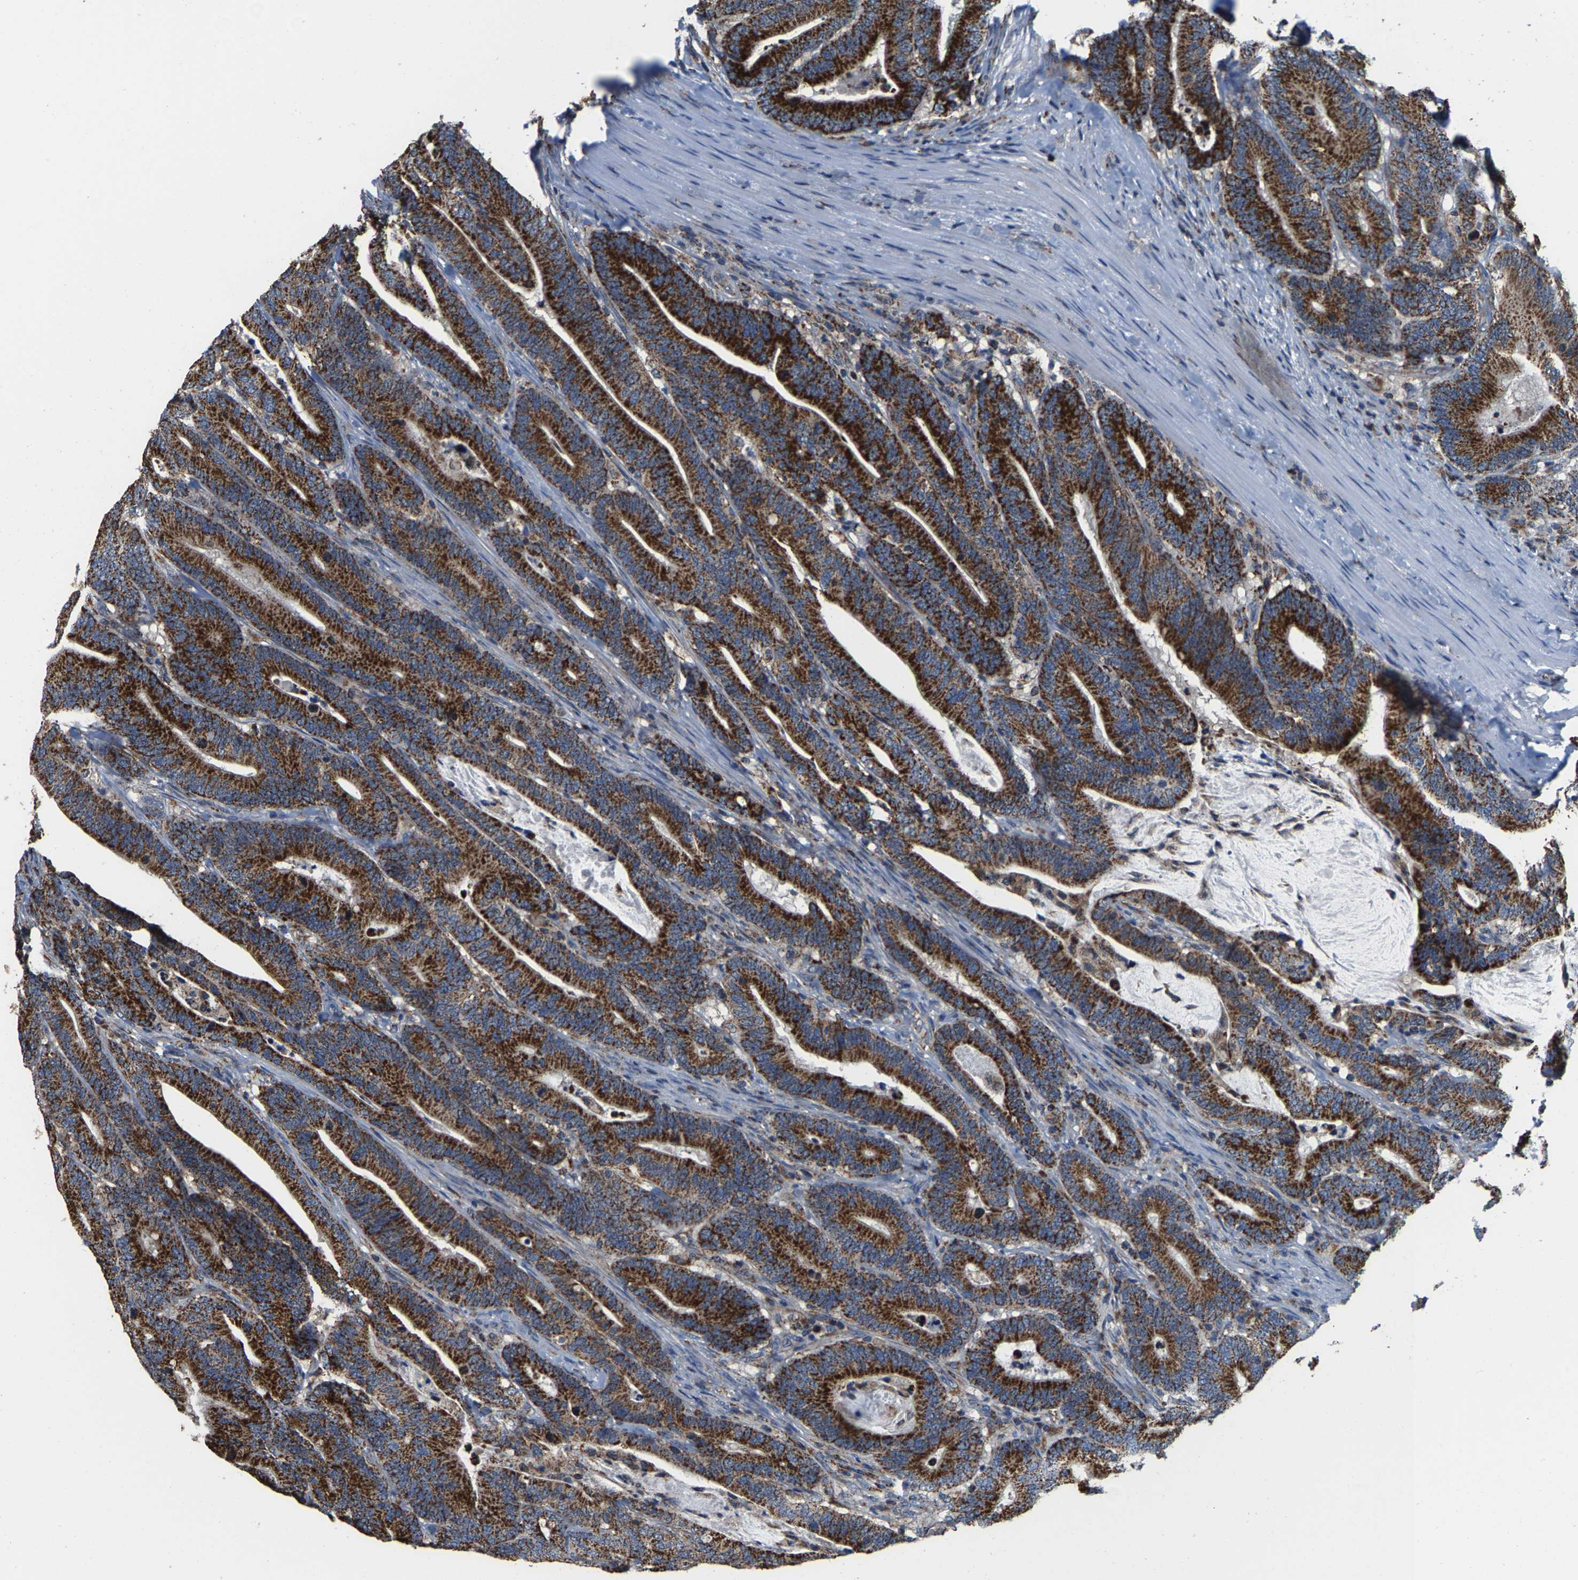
{"staining": {"intensity": "strong", "quantity": ">75%", "location": "cytoplasmic/membranous"}, "tissue": "colorectal cancer", "cell_type": "Tumor cells", "image_type": "cancer", "snomed": [{"axis": "morphology", "description": "Adenocarcinoma, NOS"}, {"axis": "topography", "description": "Colon"}], "caption": "Strong cytoplasmic/membranous expression for a protein is present in about >75% of tumor cells of adenocarcinoma (colorectal) using IHC.", "gene": "SHMT2", "patient": {"sex": "female", "age": 66}}